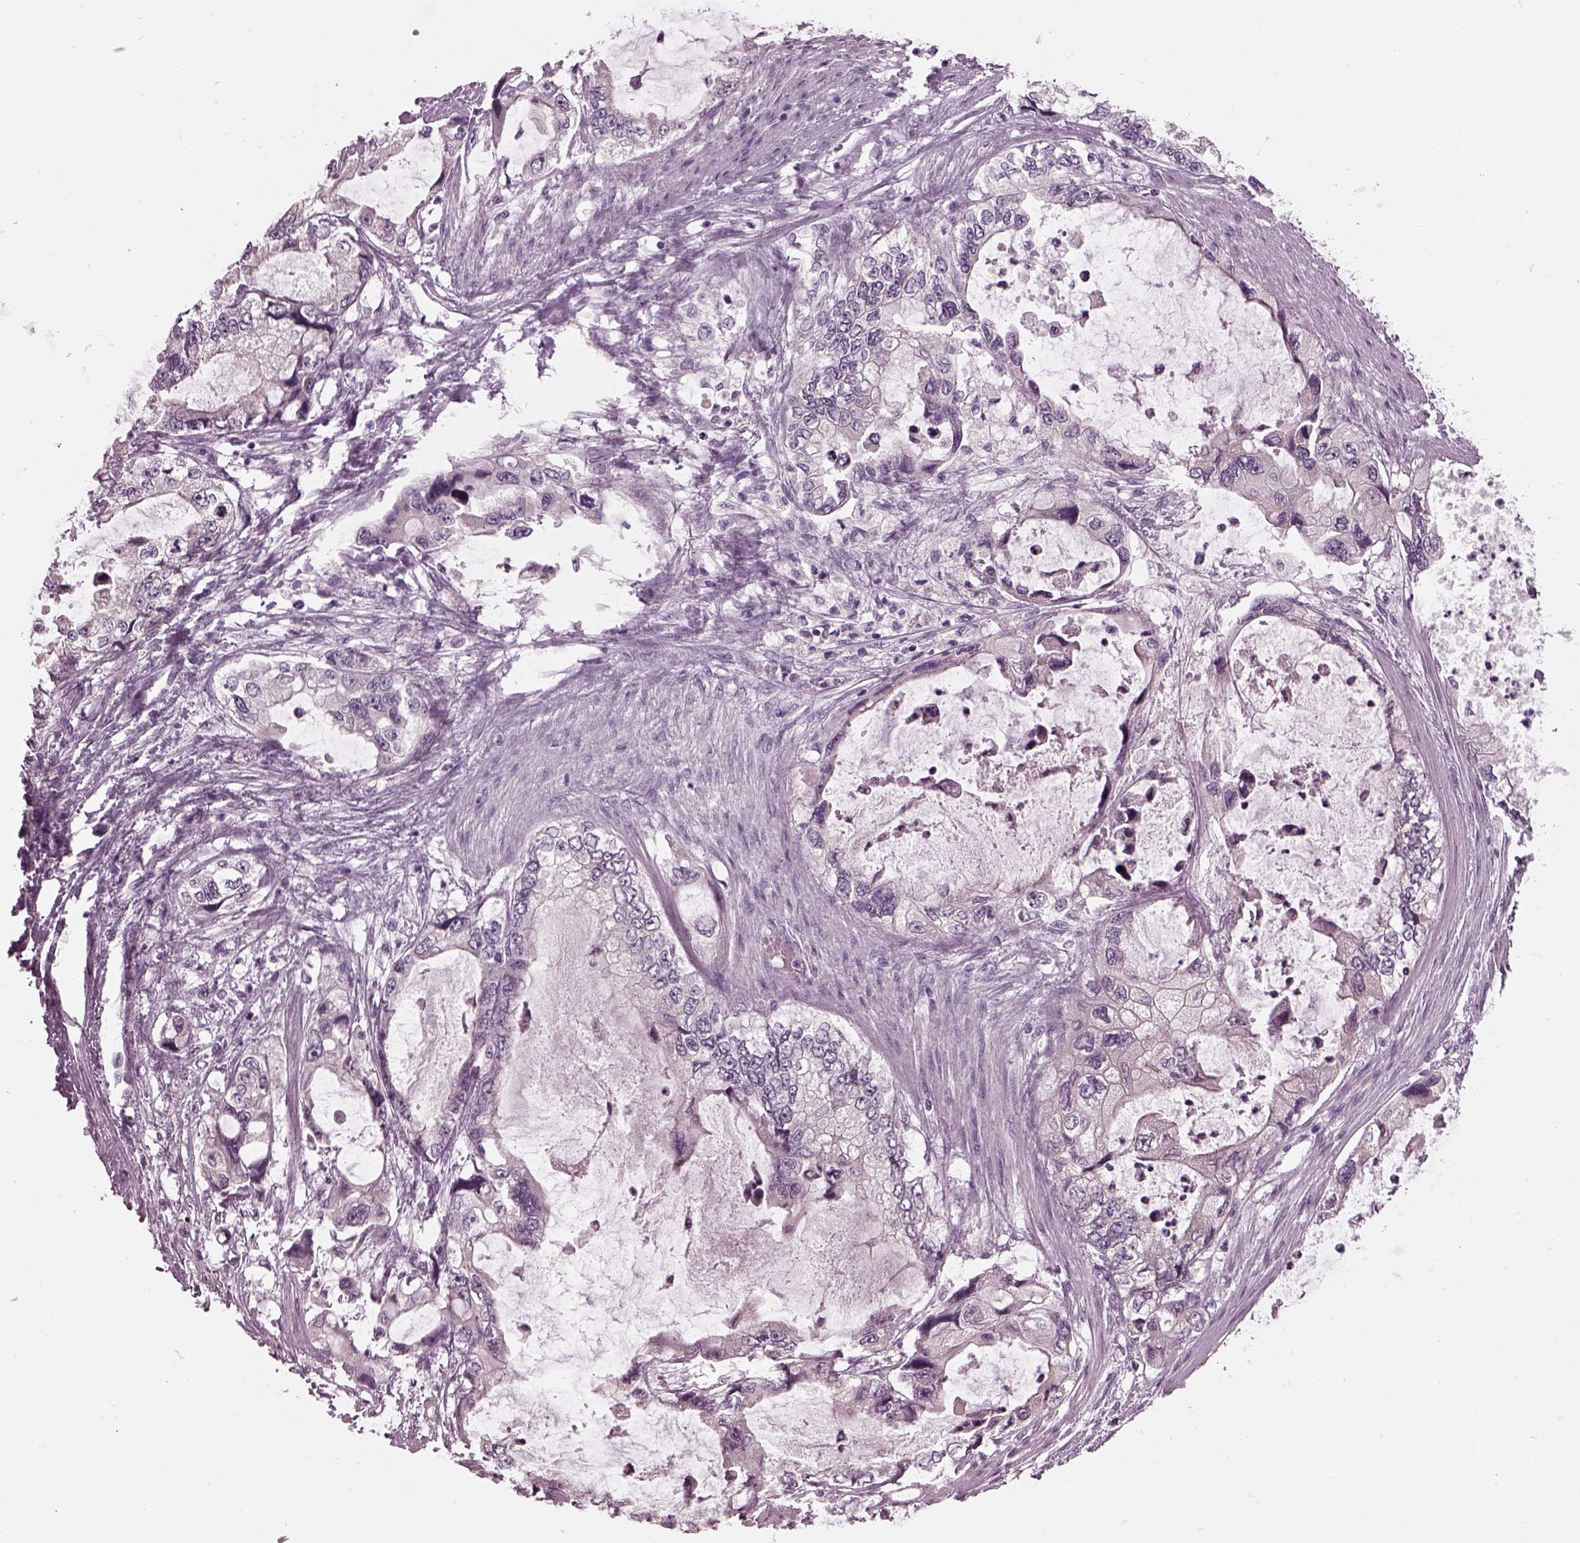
{"staining": {"intensity": "negative", "quantity": "none", "location": "none"}, "tissue": "stomach cancer", "cell_type": "Tumor cells", "image_type": "cancer", "snomed": [{"axis": "morphology", "description": "Adenocarcinoma, NOS"}, {"axis": "topography", "description": "Pancreas"}, {"axis": "topography", "description": "Stomach, upper"}, {"axis": "topography", "description": "Stomach"}], "caption": "Tumor cells show no significant positivity in stomach adenocarcinoma.", "gene": "CLCN4", "patient": {"sex": "male", "age": 77}}